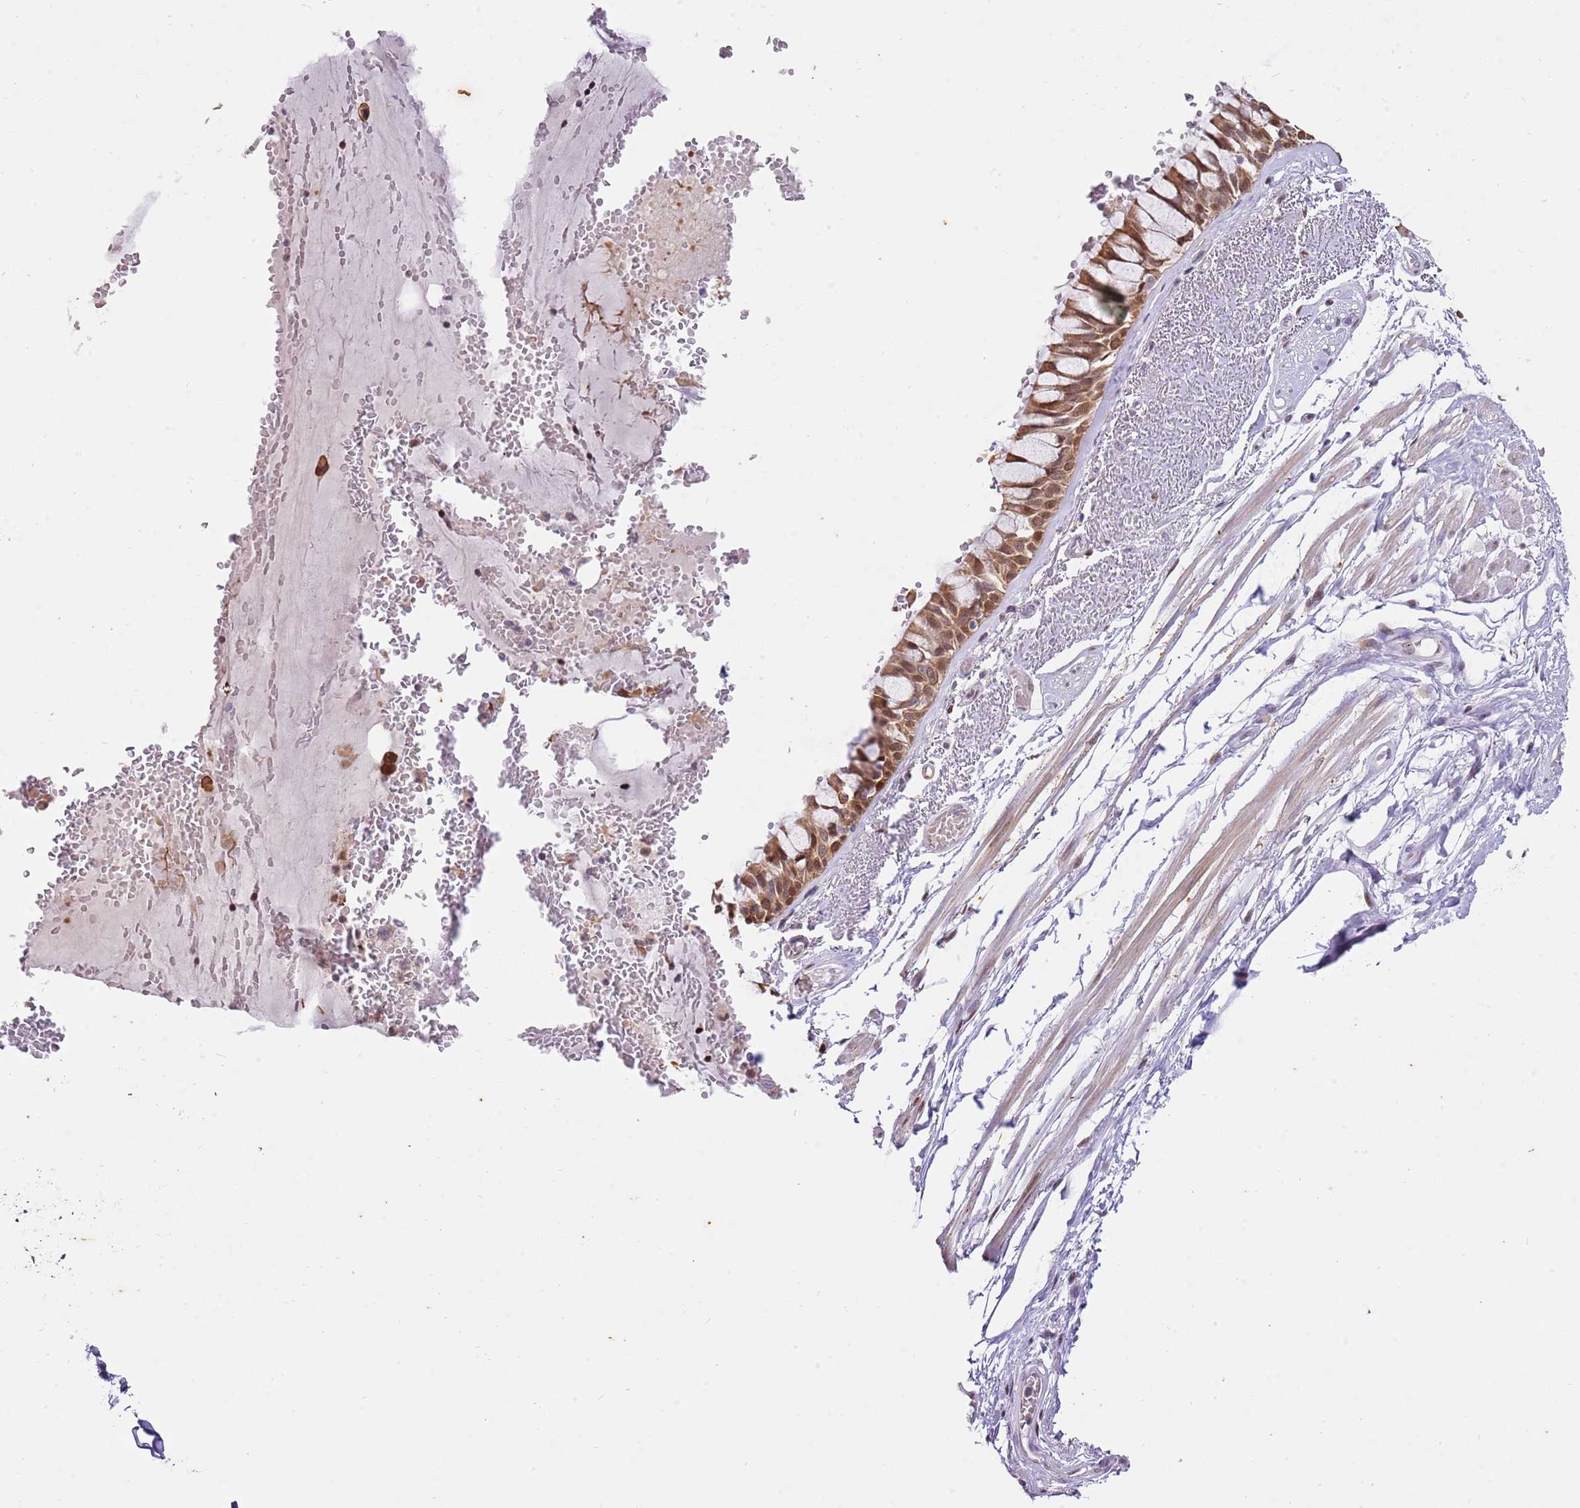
{"staining": {"intensity": "moderate", "quantity": ">75%", "location": "cytoplasmic/membranous,nuclear"}, "tissue": "bronchus", "cell_type": "Respiratory epithelial cells", "image_type": "normal", "snomed": [{"axis": "morphology", "description": "Normal tissue, NOS"}, {"axis": "topography", "description": "Bronchus"}], "caption": "A high-resolution photomicrograph shows IHC staining of benign bronchus, which shows moderate cytoplasmic/membranous,nuclear expression in approximately >75% of respiratory epithelial cells. (DAB (3,3'-diaminobenzidine) IHC, brown staining for protein, blue staining for nuclei).", "gene": "RFK", "patient": {"sex": "male", "age": 66}}